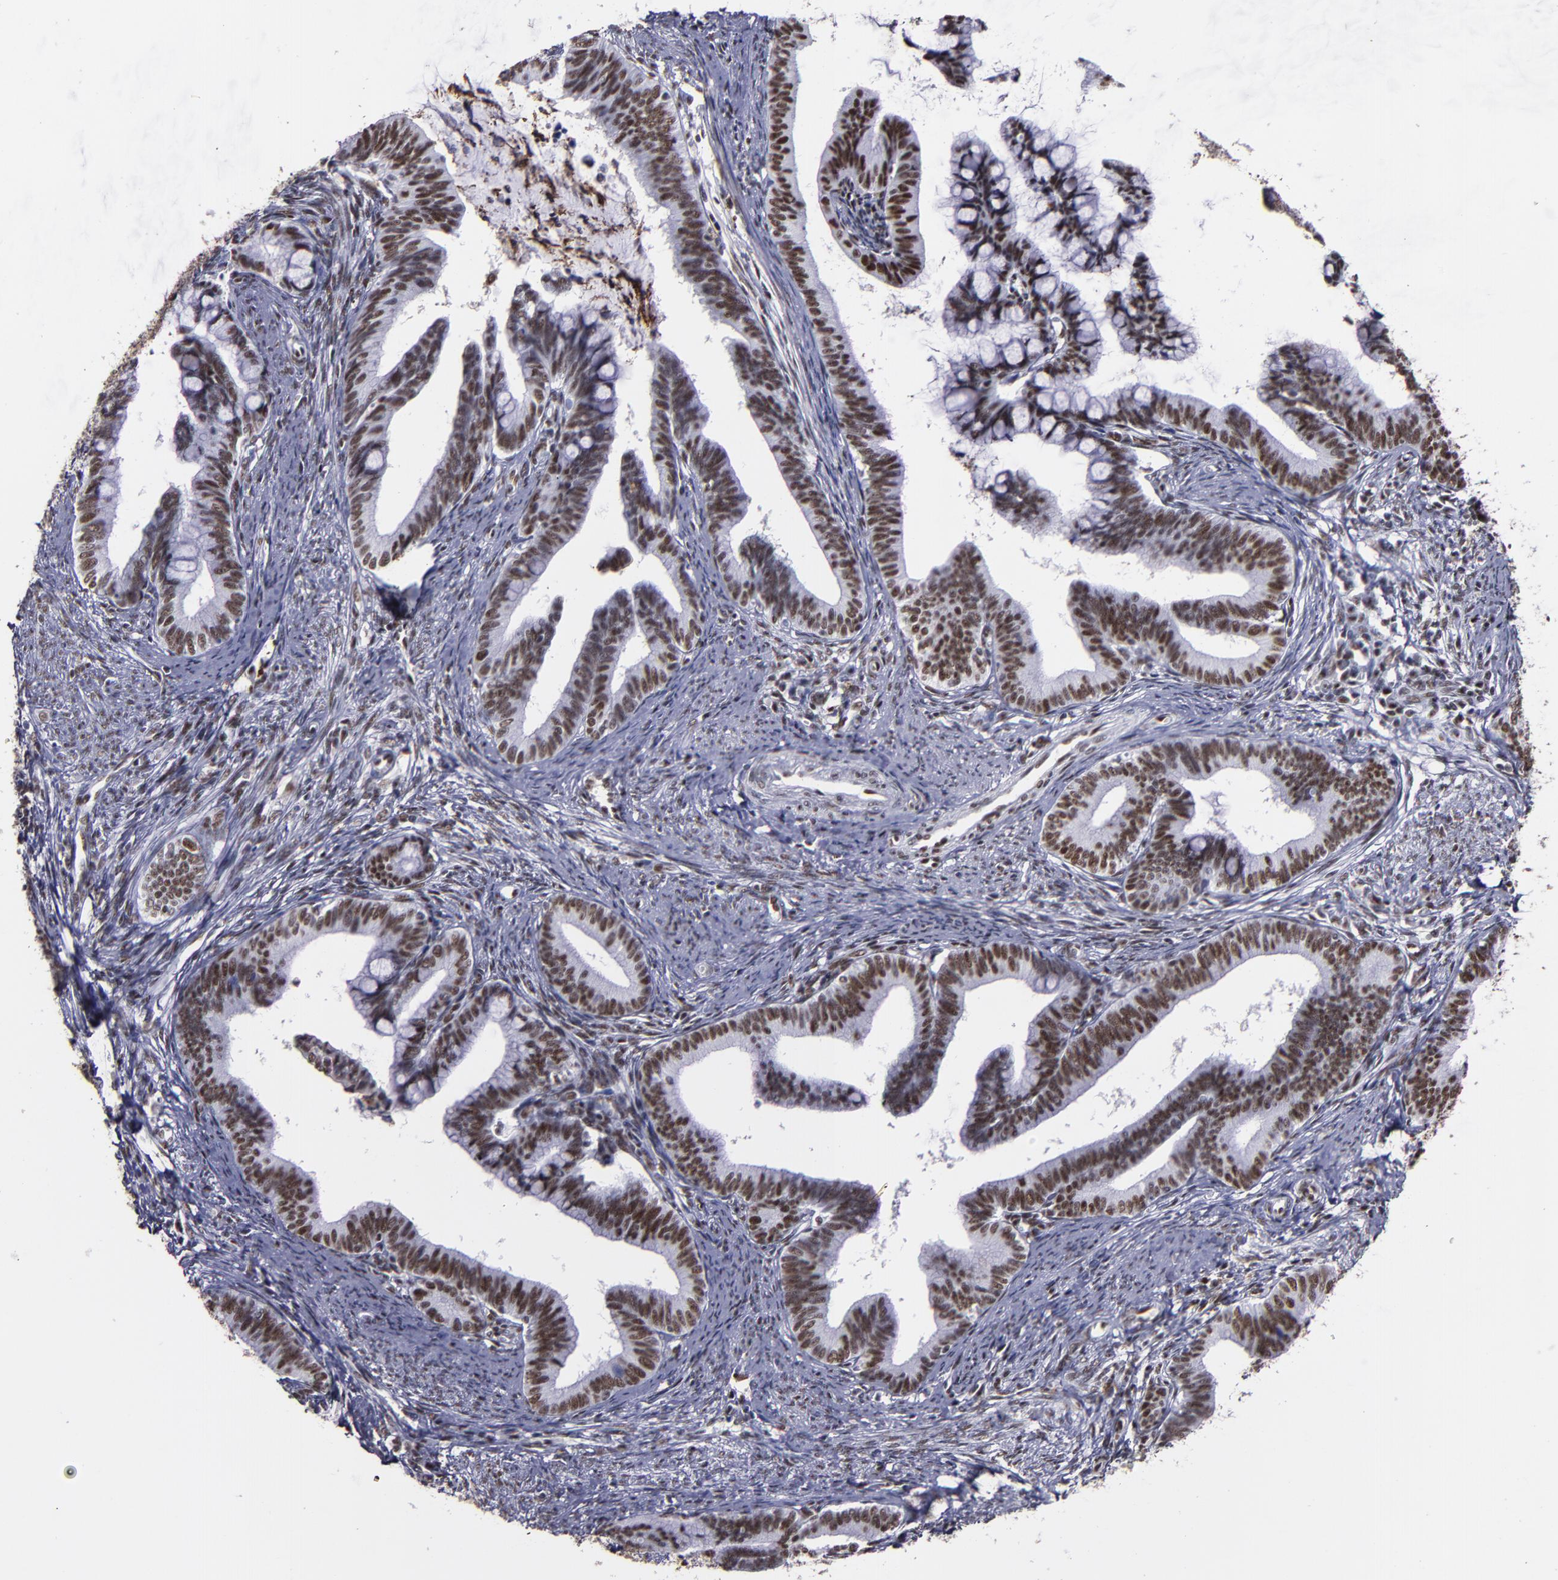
{"staining": {"intensity": "moderate", "quantity": ">75%", "location": "nuclear"}, "tissue": "cervical cancer", "cell_type": "Tumor cells", "image_type": "cancer", "snomed": [{"axis": "morphology", "description": "Adenocarcinoma, NOS"}, {"axis": "topography", "description": "Cervix"}], "caption": "Brown immunohistochemical staining in human cervical cancer displays moderate nuclear staining in approximately >75% of tumor cells.", "gene": "PPP4R3A", "patient": {"sex": "female", "age": 36}}